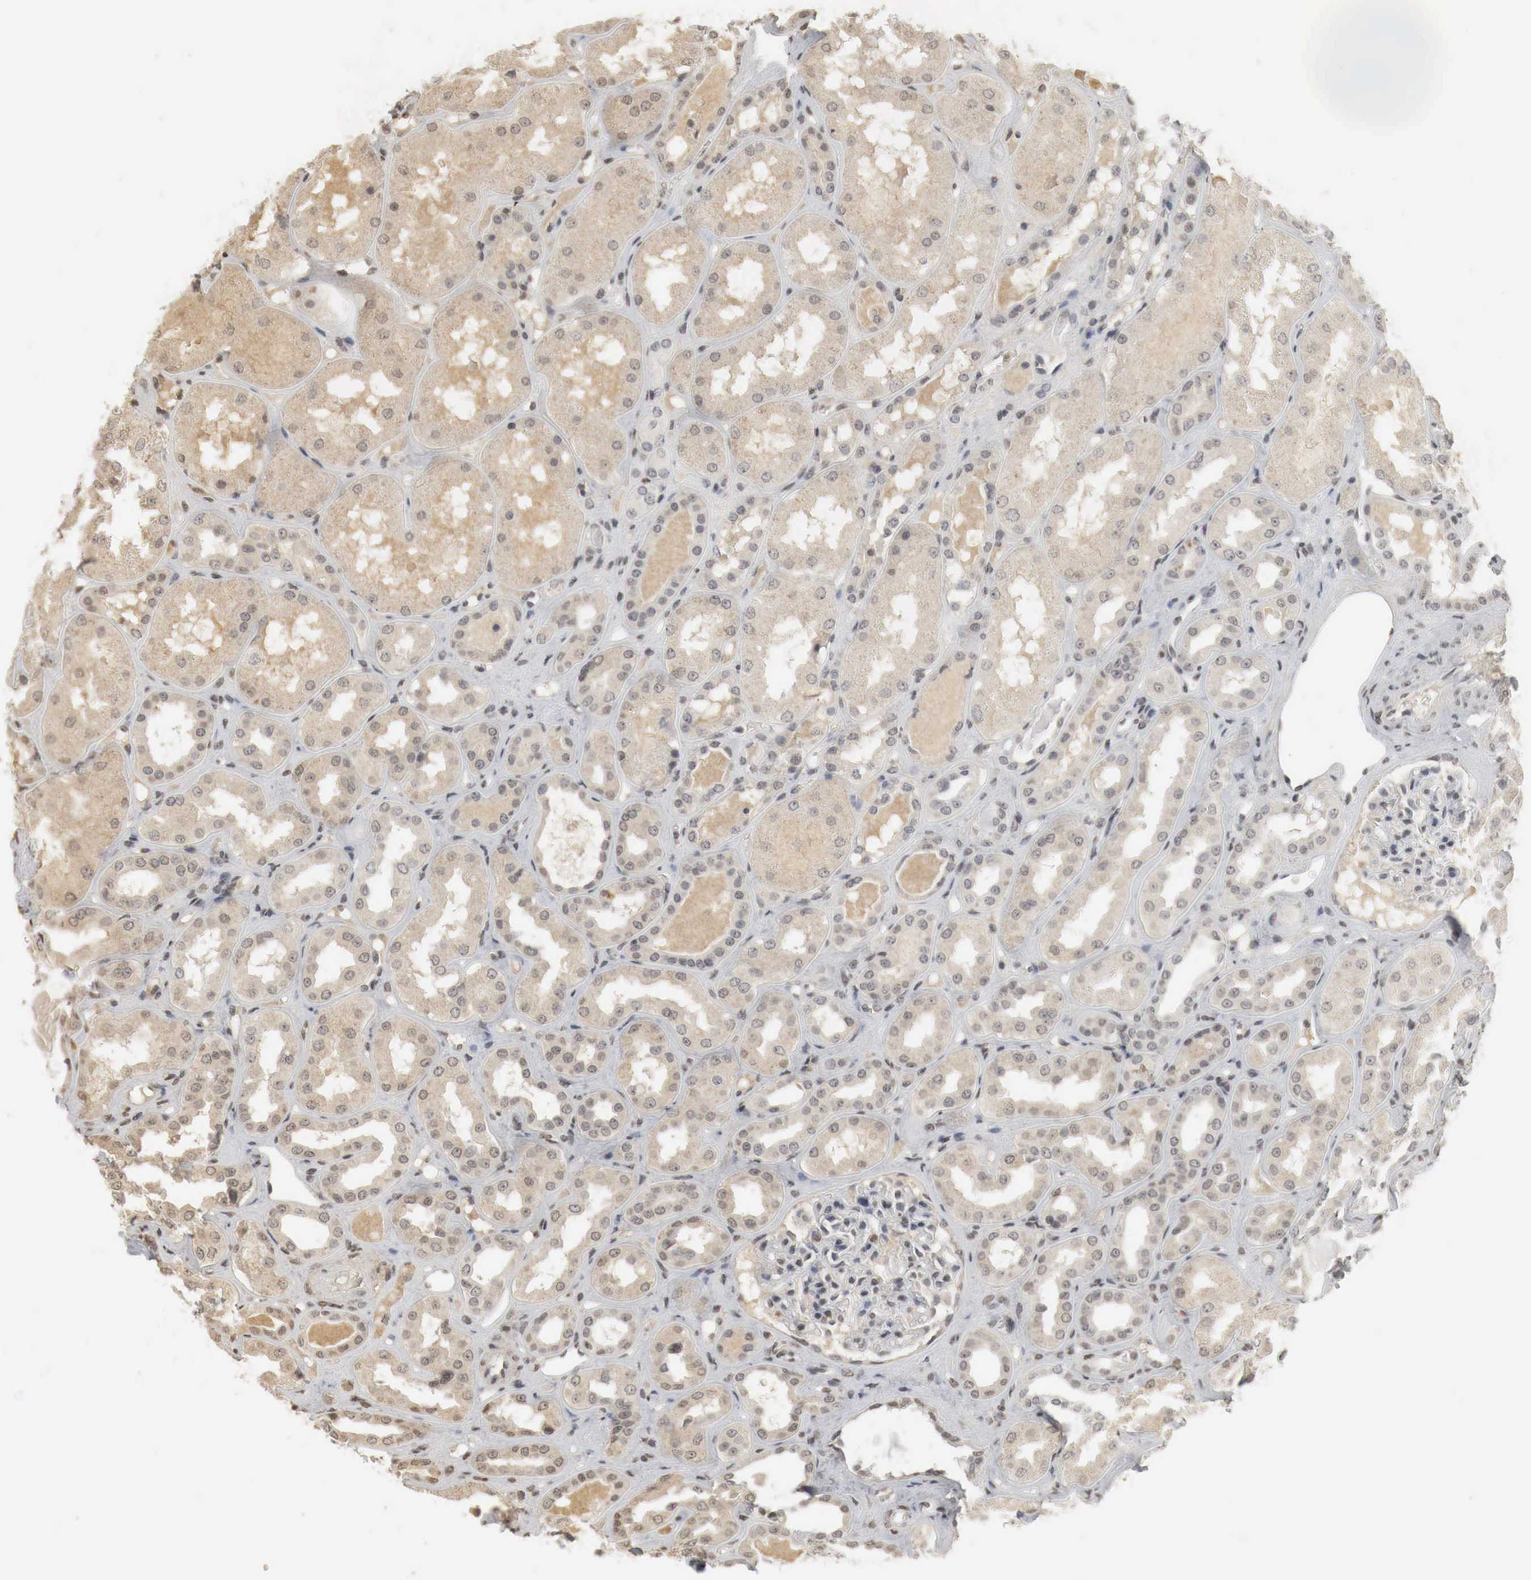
{"staining": {"intensity": "moderate", "quantity": "<25%", "location": "nuclear"}, "tissue": "kidney", "cell_type": "Cells in glomeruli", "image_type": "normal", "snomed": [{"axis": "morphology", "description": "Normal tissue, NOS"}, {"axis": "topography", "description": "Kidney"}], "caption": "High-power microscopy captured an immunohistochemistry (IHC) micrograph of unremarkable kidney, revealing moderate nuclear staining in approximately <25% of cells in glomeruli. The staining is performed using DAB (3,3'-diaminobenzidine) brown chromogen to label protein expression. The nuclei are counter-stained blue using hematoxylin.", "gene": "ERBB4", "patient": {"sex": "male", "age": 36}}